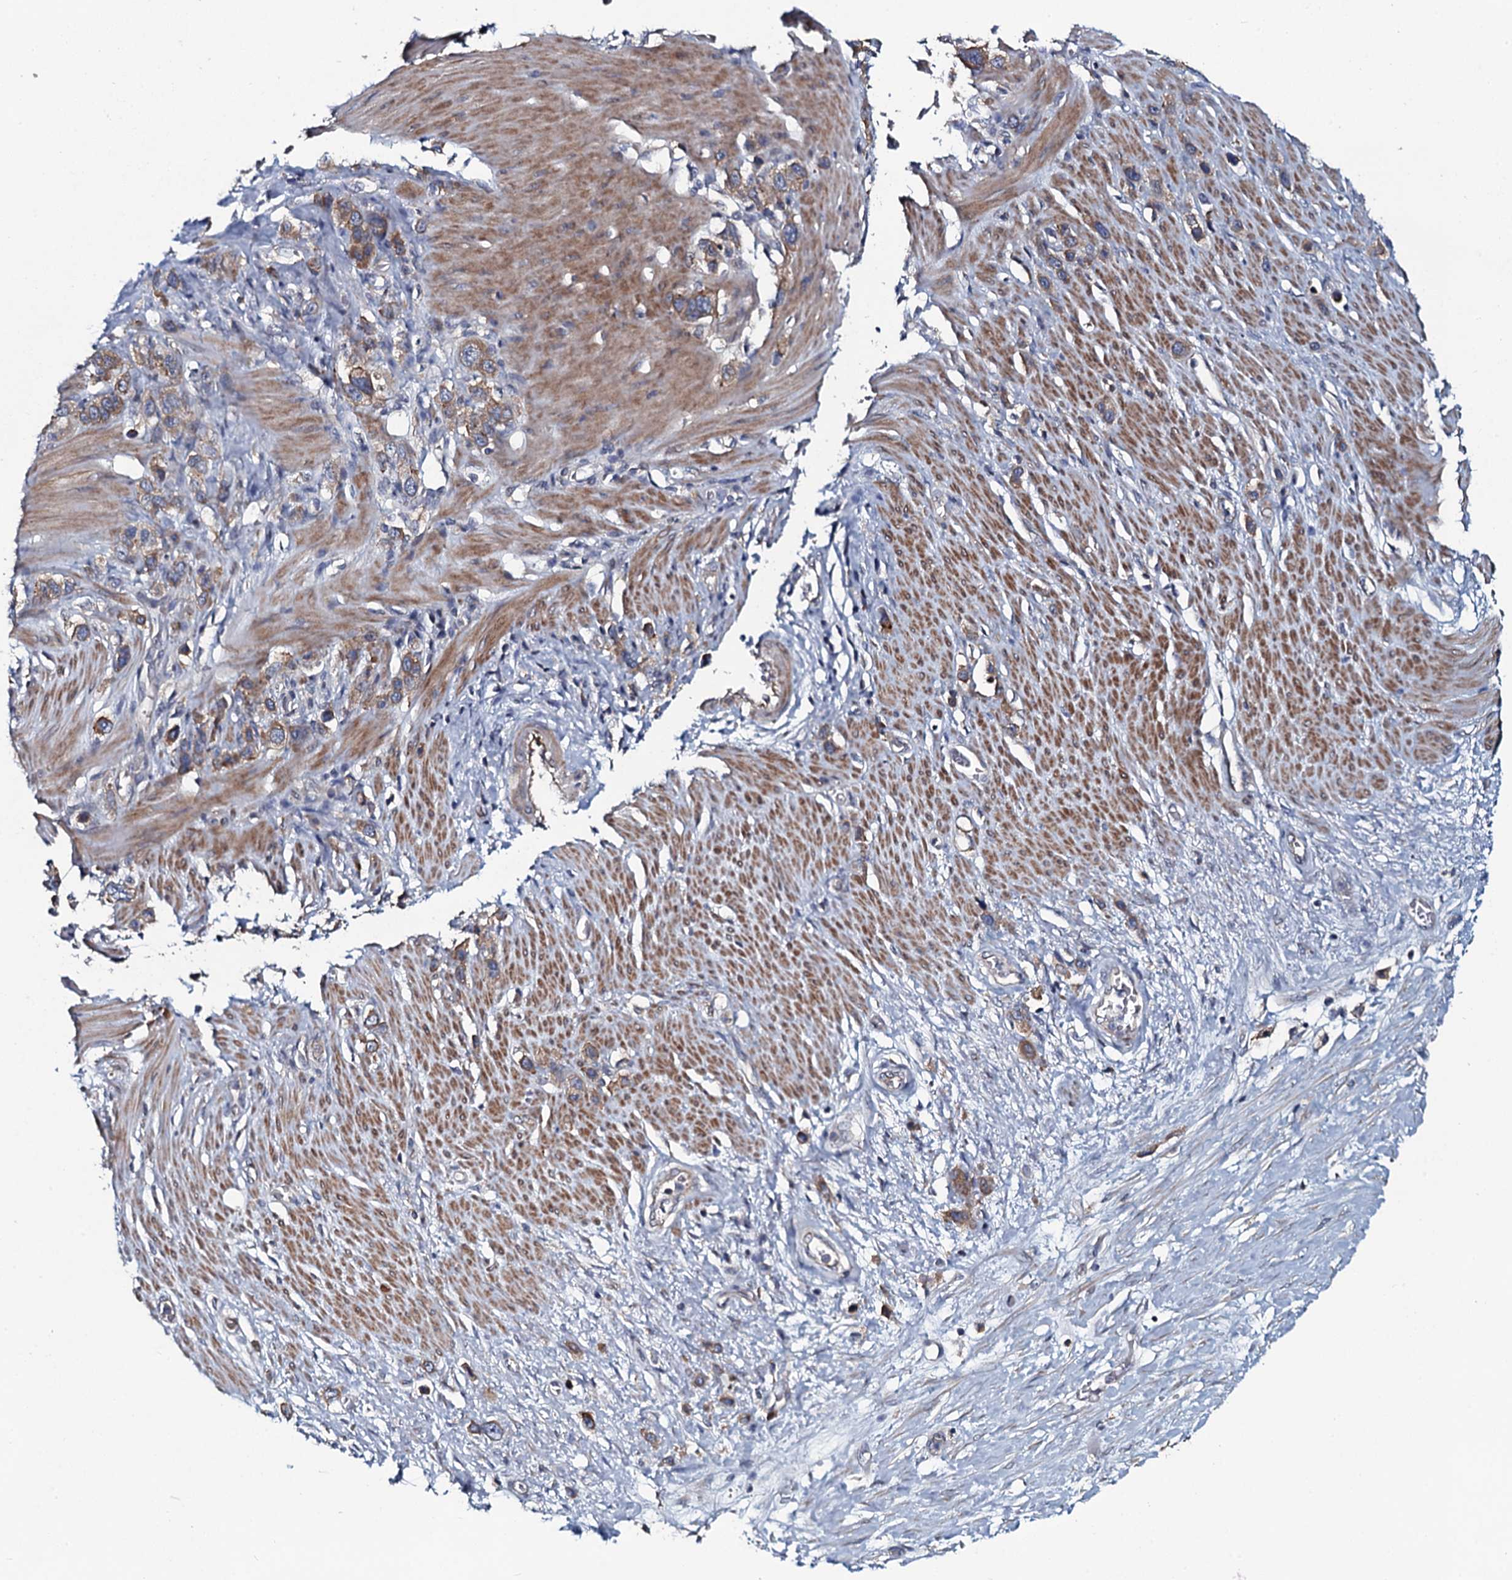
{"staining": {"intensity": "moderate", "quantity": ">75%", "location": "cytoplasmic/membranous"}, "tissue": "stomach cancer", "cell_type": "Tumor cells", "image_type": "cancer", "snomed": [{"axis": "morphology", "description": "Adenocarcinoma, NOS"}, {"axis": "morphology", "description": "Adenocarcinoma, High grade"}, {"axis": "topography", "description": "Stomach, upper"}, {"axis": "topography", "description": "Stomach, lower"}], "caption": "Protein staining shows moderate cytoplasmic/membranous positivity in approximately >75% of tumor cells in stomach cancer.", "gene": "TMEM151A", "patient": {"sex": "female", "age": 65}}